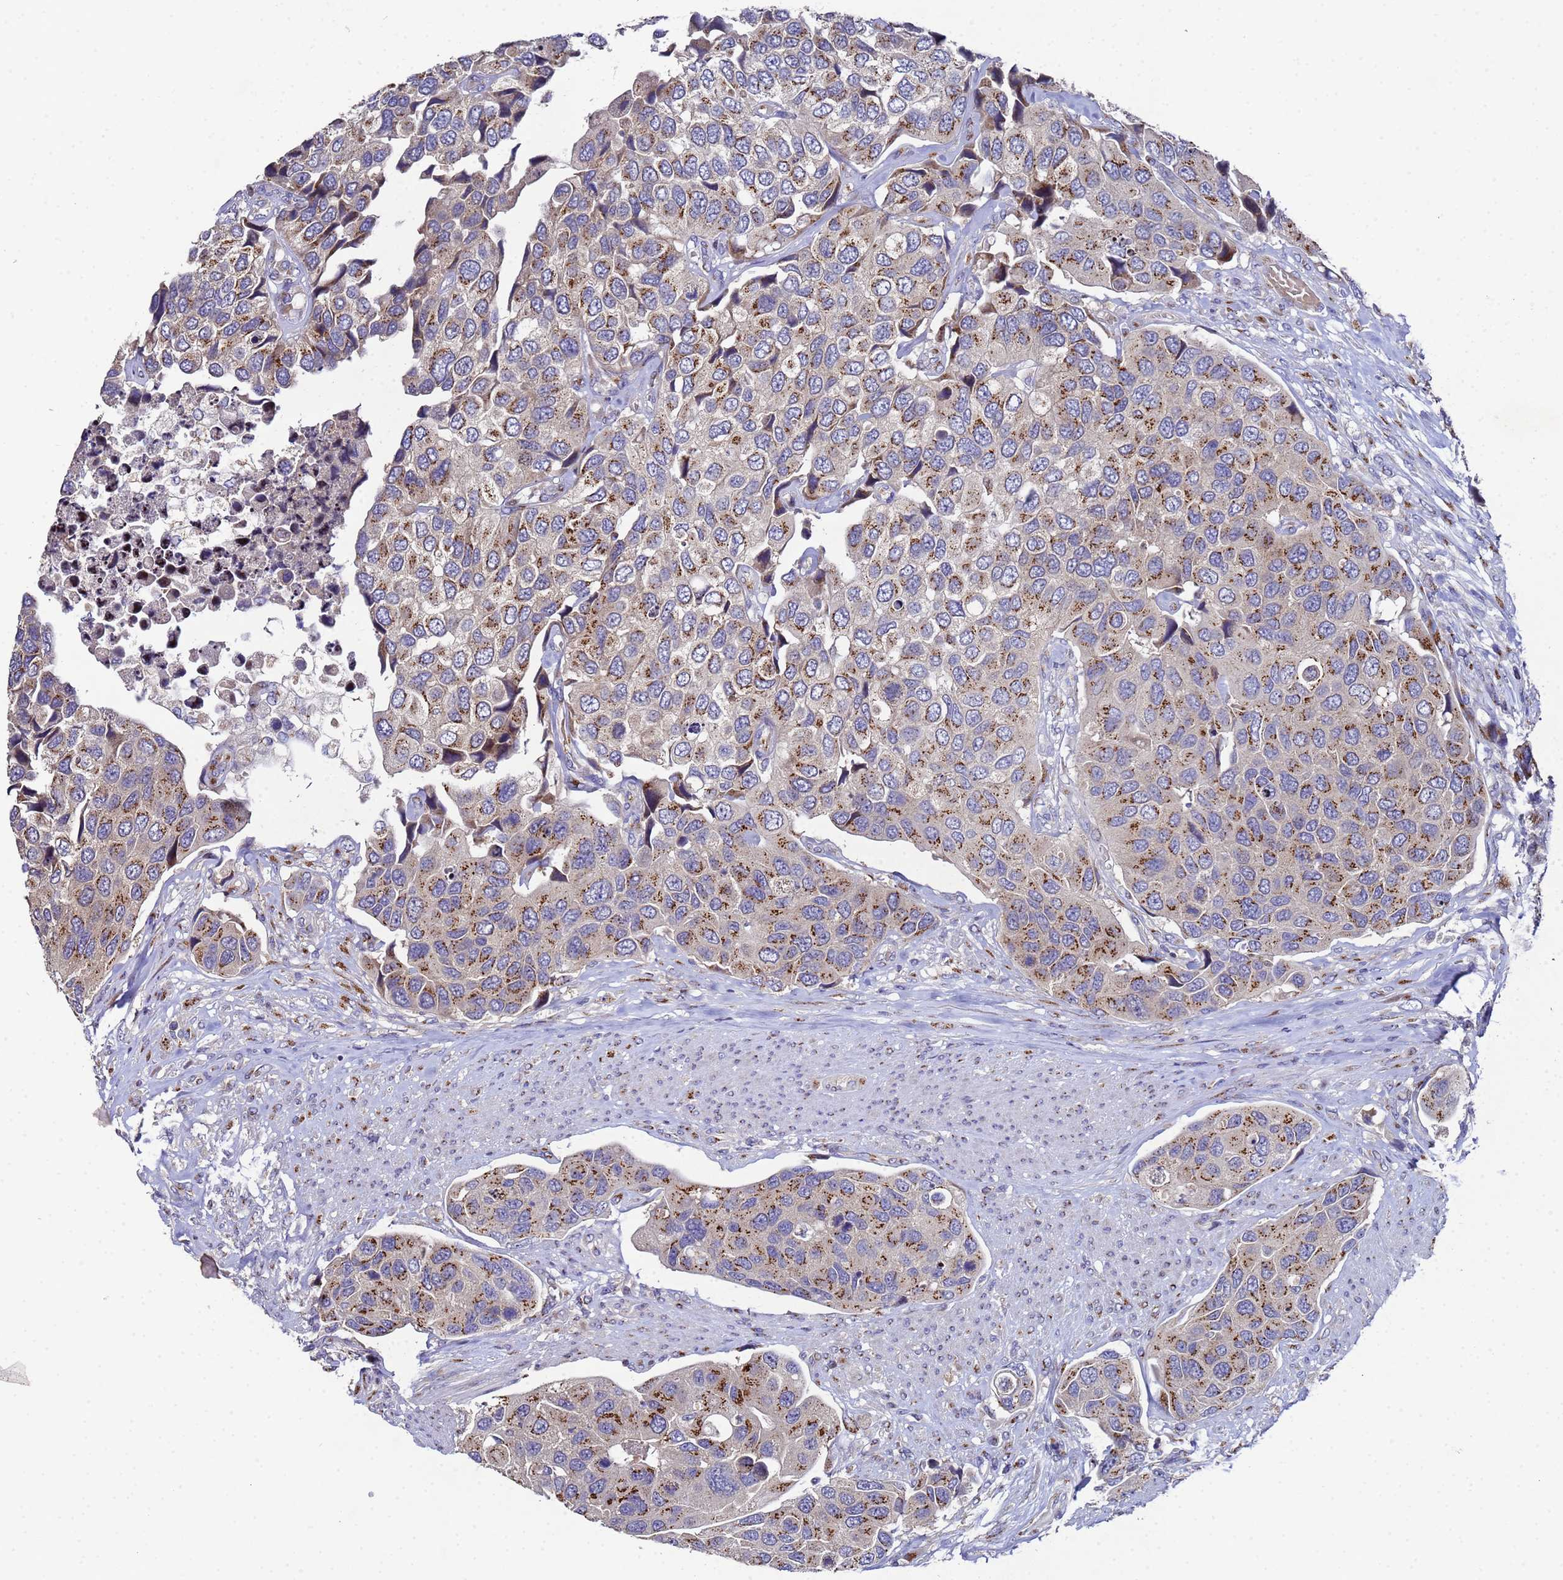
{"staining": {"intensity": "moderate", "quantity": ">75%", "location": "cytoplasmic/membranous"}, "tissue": "urothelial cancer", "cell_type": "Tumor cells", "image_type": "cancer", "snomed": [{"axis": "morphology", "description": "Urothelial carcinoma, High grade"}, {"axis": "topography", "description": "Urinary bladder"}], "caption": "A micrograph showing moderate cytoplasmic/membranous positivity in about >75% of tumor cells in urothelial carcinoma (high-grade), as visualized by brown immunohistochemical staining.", "gene": "NSUN6", "patient": {"sex": "male", "age": 74}}